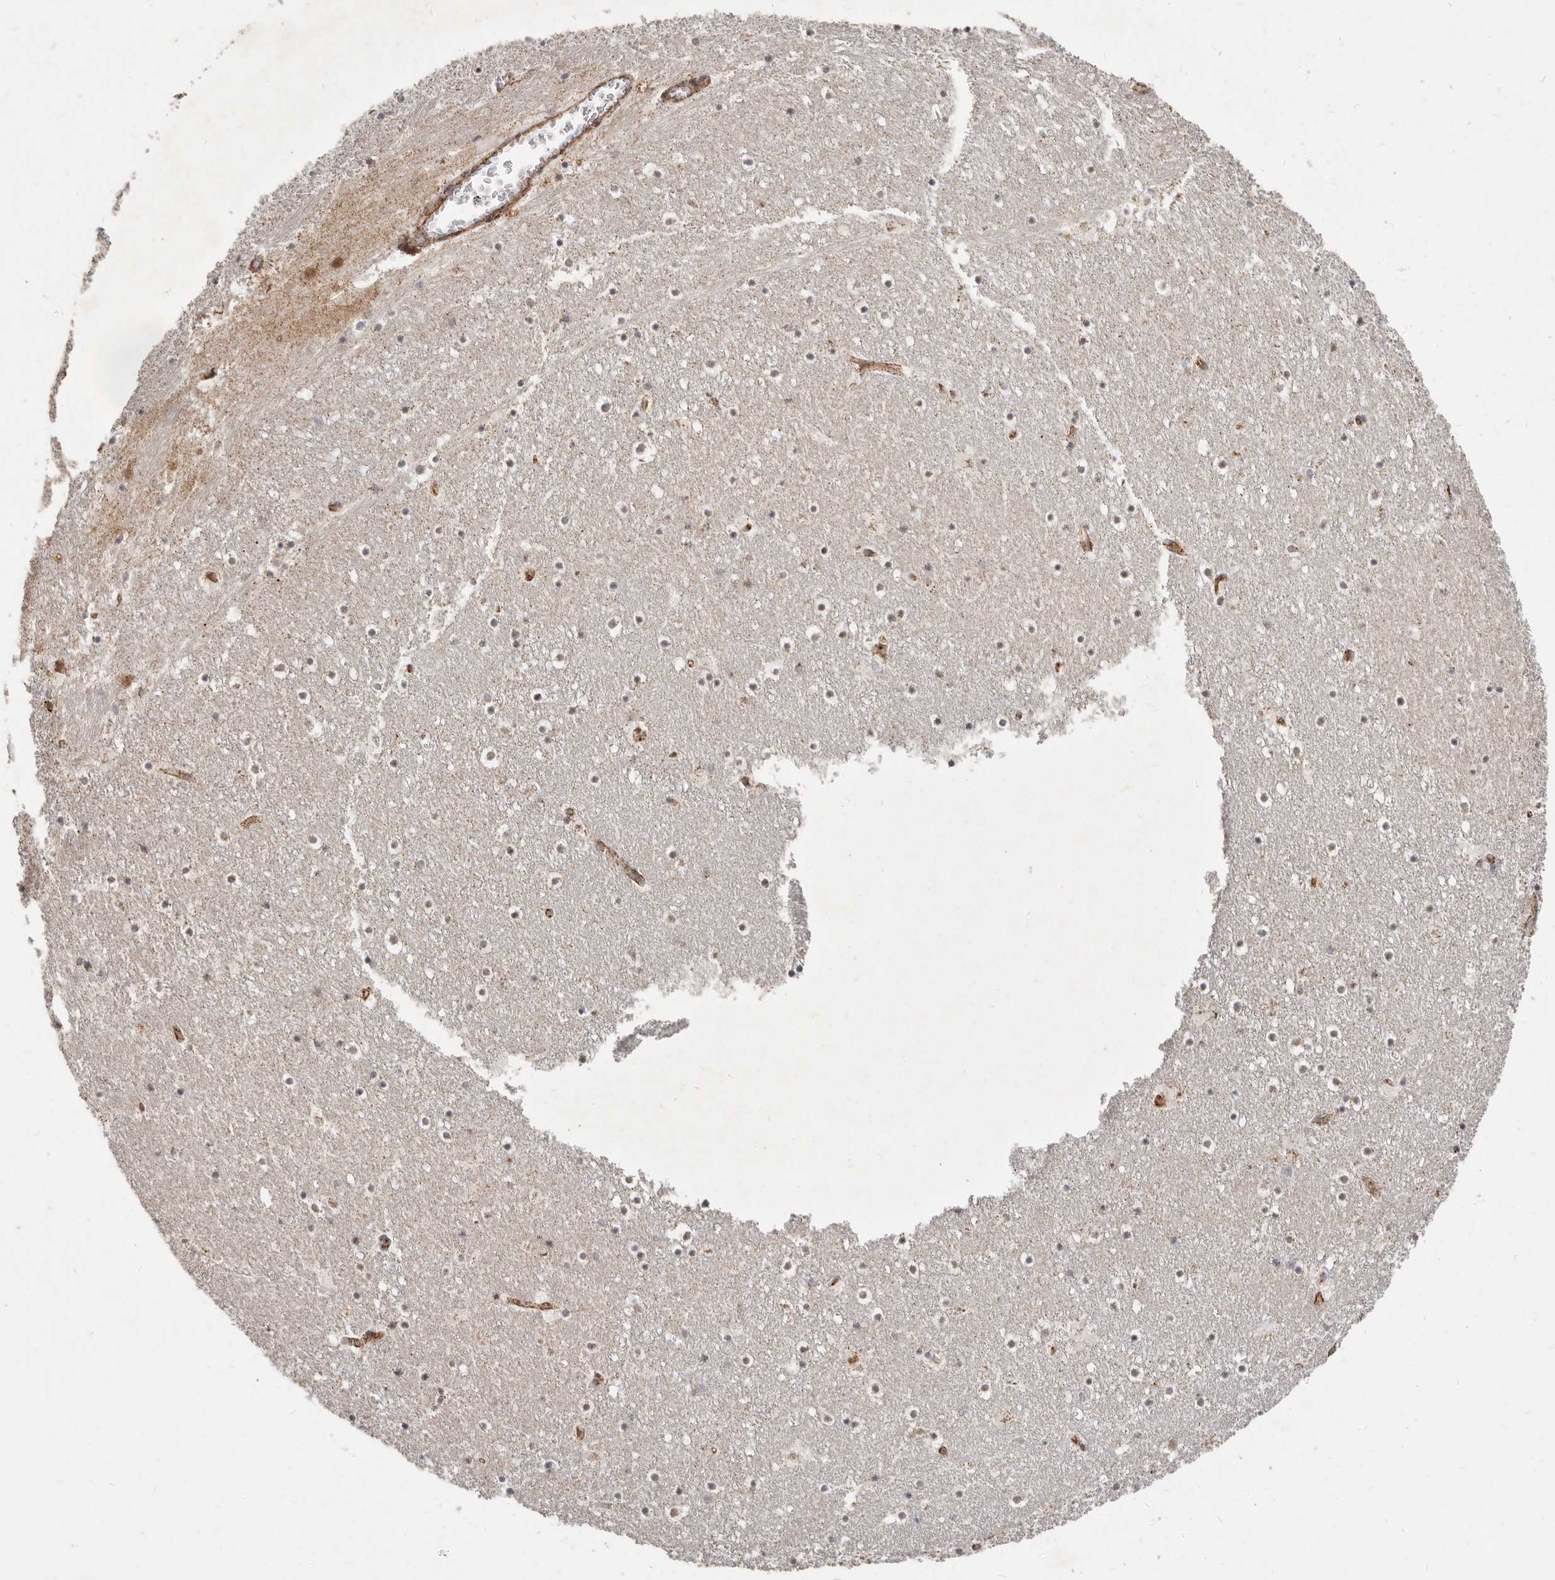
{"staining": {"intensity": "moderate", "quantity": "<25%", "location": "nuclear"}, "tissue": "caudate", "cell_type": "Glial cells", "image_type": "normal", "snomed": [{"axis": "morphology", "description": "Normal tissue, NOS"}, {"axis": "topography", "description": "Lateral ventricle wall"}], "caption": "Immunohistochemical staining of normal human caudate displays low levels of moderate nuclear expression in approximately <25% of glial cells.", "gene": "USP49", "patient": {"sex": "male", "age": 45}}